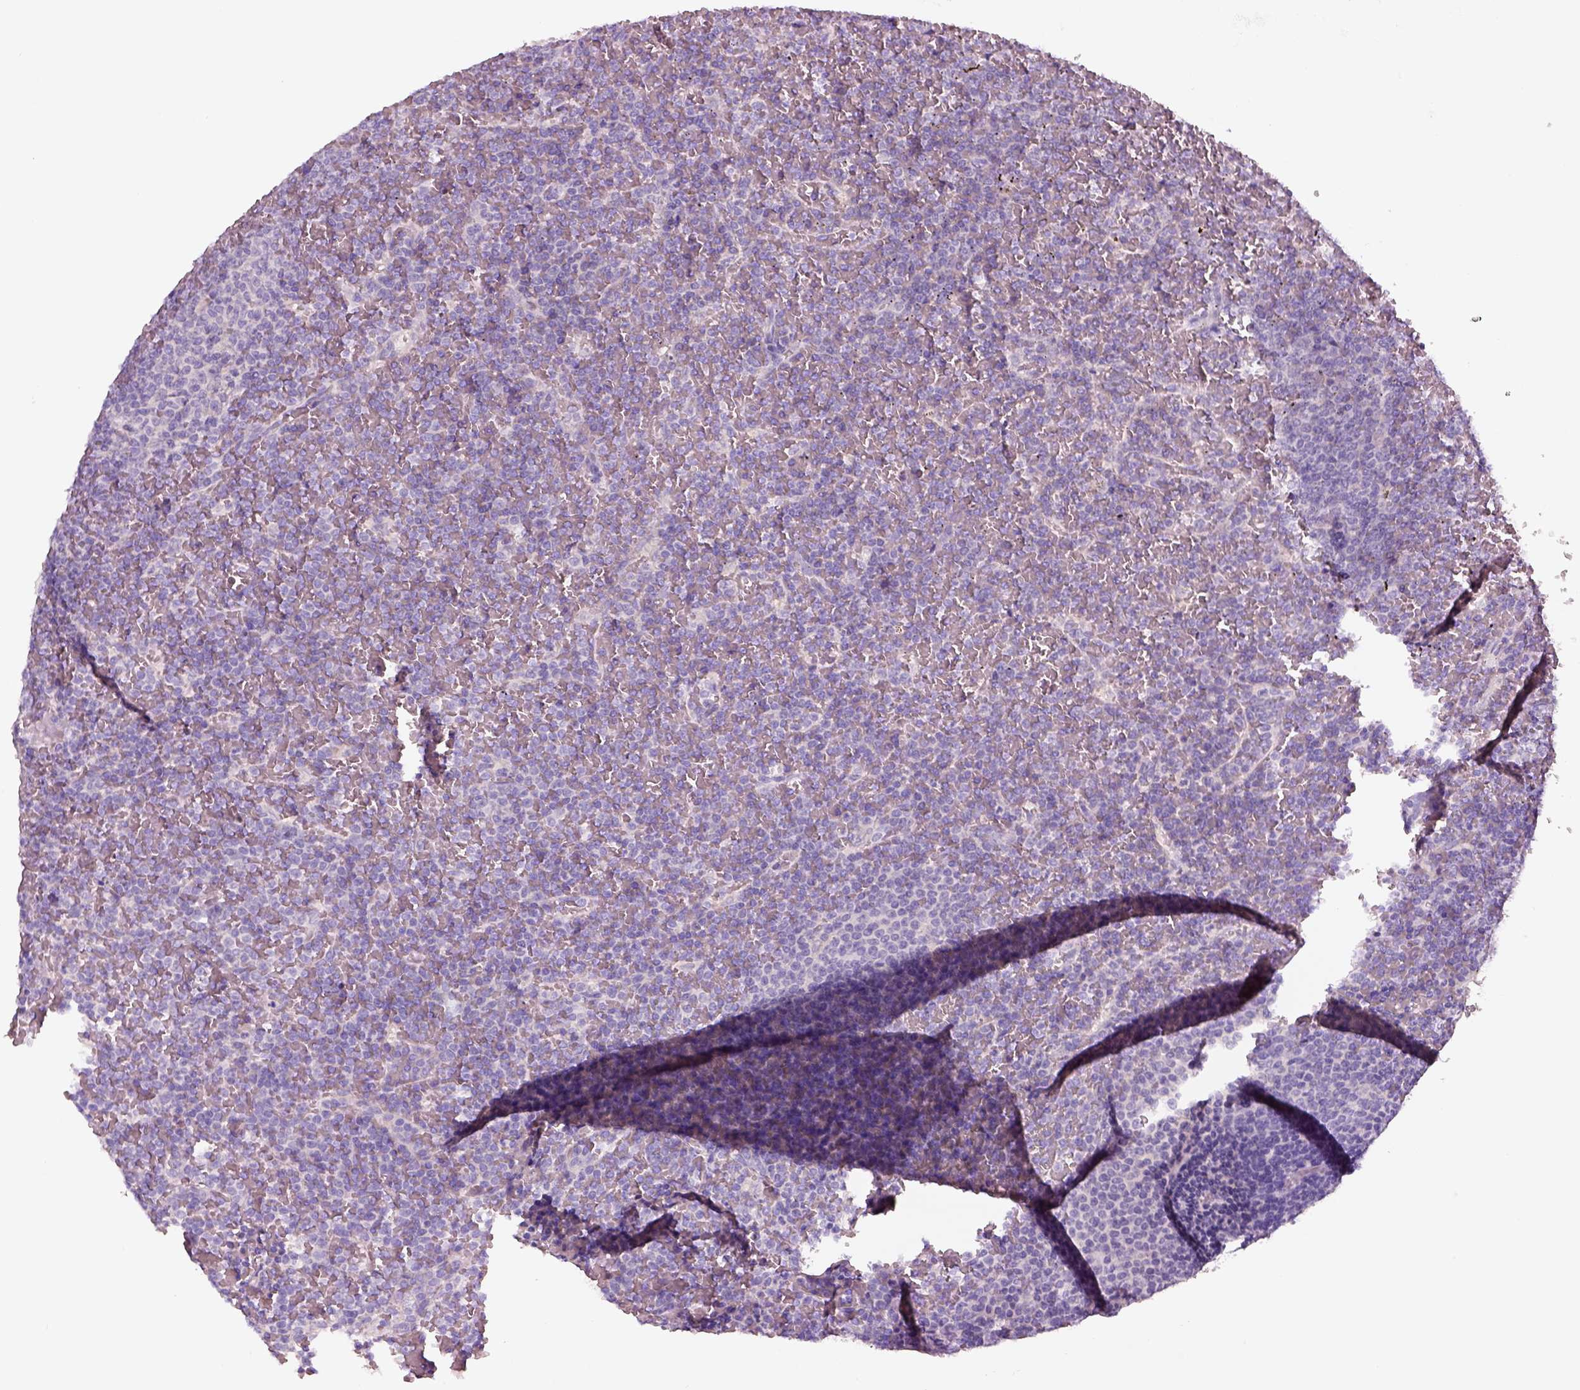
{"staining": {"intensity": "negative", "quantity": "none", "location": "none"}, "tissue": "lymphoma", "cell_type": "Tumor cells", "image_type": "cancer", "snomed": [{"axis": "morphology", "description": "Malignant lymphoma, non-Hodgkin's type, Low grade"}, {"axis": "topography", "description": "Spleen"}], "caption": "This is a photomicrograph of IHC staining of lymphoma, which shows no positivity in tumor cells.", "gene": "ELSPBP1", "patient": {"sex": "female", "age": 77}}